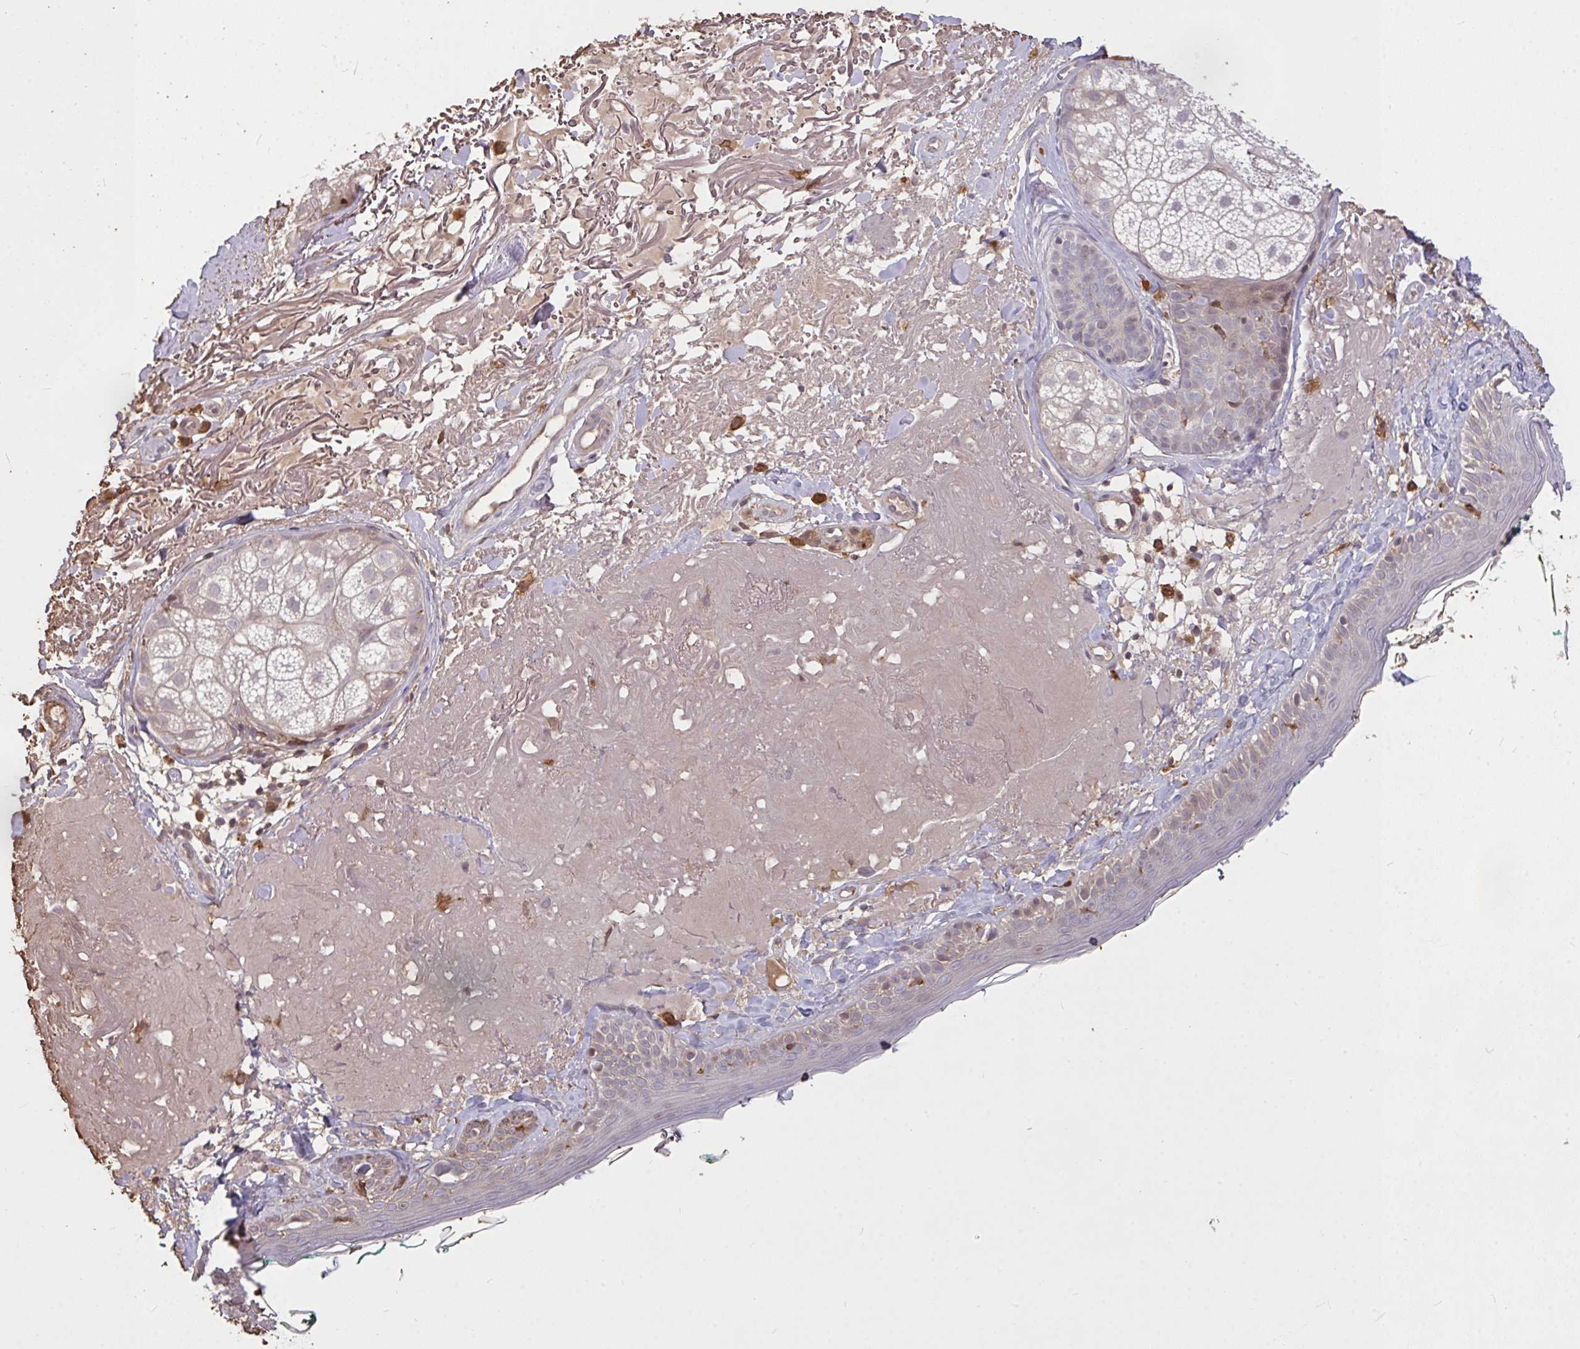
{"staining": {"intensity": "negative", "quantity": "none", "location": "none"}, "tissue": "skin", "cell_type": "Fibroblasts", "image_type": "normal", "snomed": [{"axis": "morphology", "description": "Normal tissue, NOS"}, {"axis": "topography", "description": "Skin"}], "caption": "This is a micrograph of immunohistochemistry (IHC) staining of normal skin, which shows no expression in fibroblasts. Nuclei are stained in blue.", "gene": "FCER1A", "patient": {"sex": "male", "age": 73}}